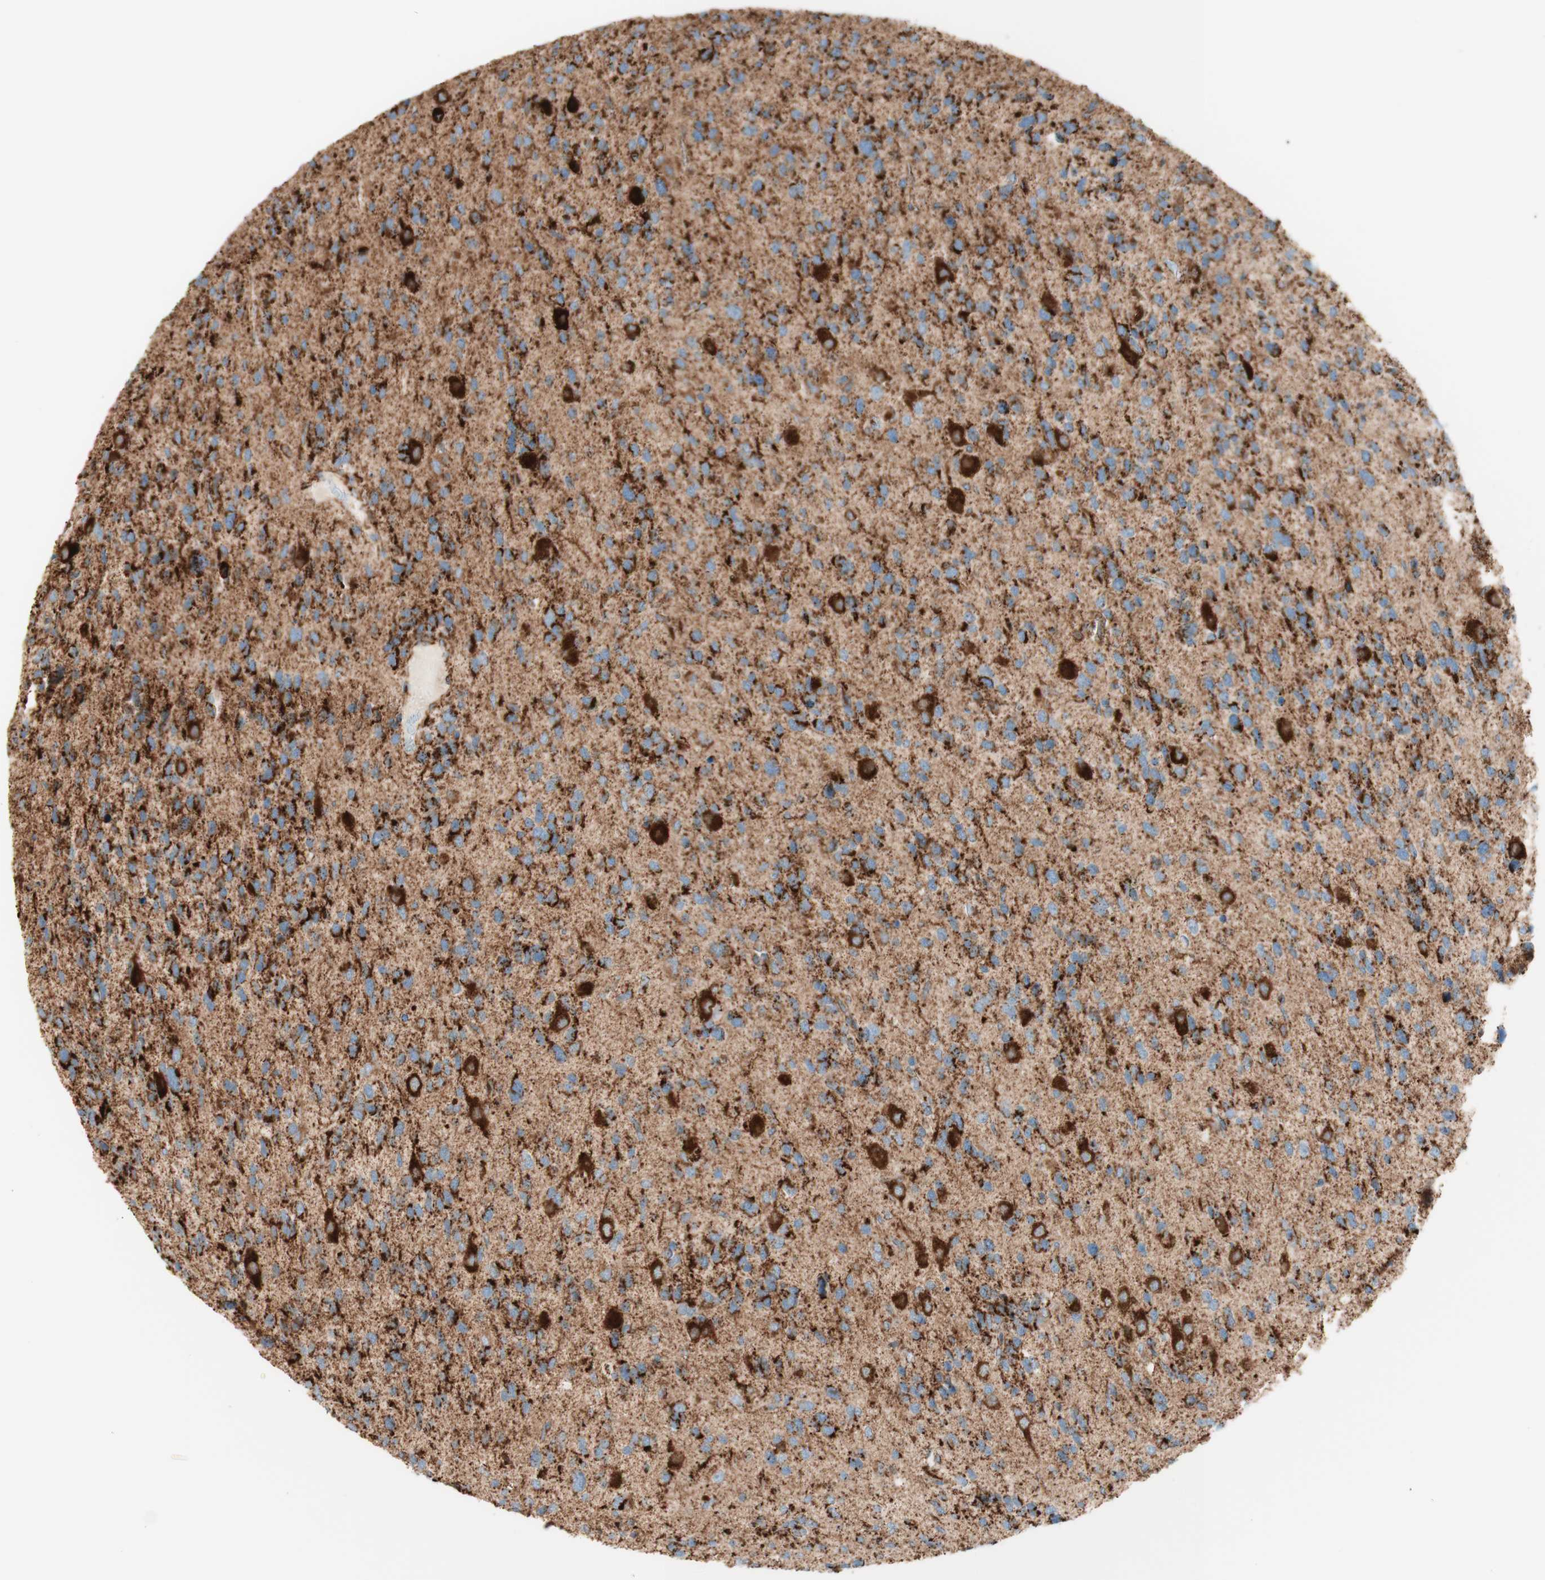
{"staining": {"intensity": "strong", "quantity": ">75%", "location": "cytoplasmic/membranous"}, "tissue": "glioma", "cell_type": "Tumor cells", "image_type": "cancer", "snomed": [{"axis": "morphology", "description": "Glioma, malignant, High grade"}, {"axis": "topography", "description": "Brain"}], "caption": "Protein expression analysis of malignant glioma (high-grade) demonstrates strong cytoplasmic/membranous positivity in about >75% of tumor cells. Ihc stains the protein in brown and the nuclei are stained blue.", "gene": "TOMM20", "patient": {"sex": "female", "age": 58}}